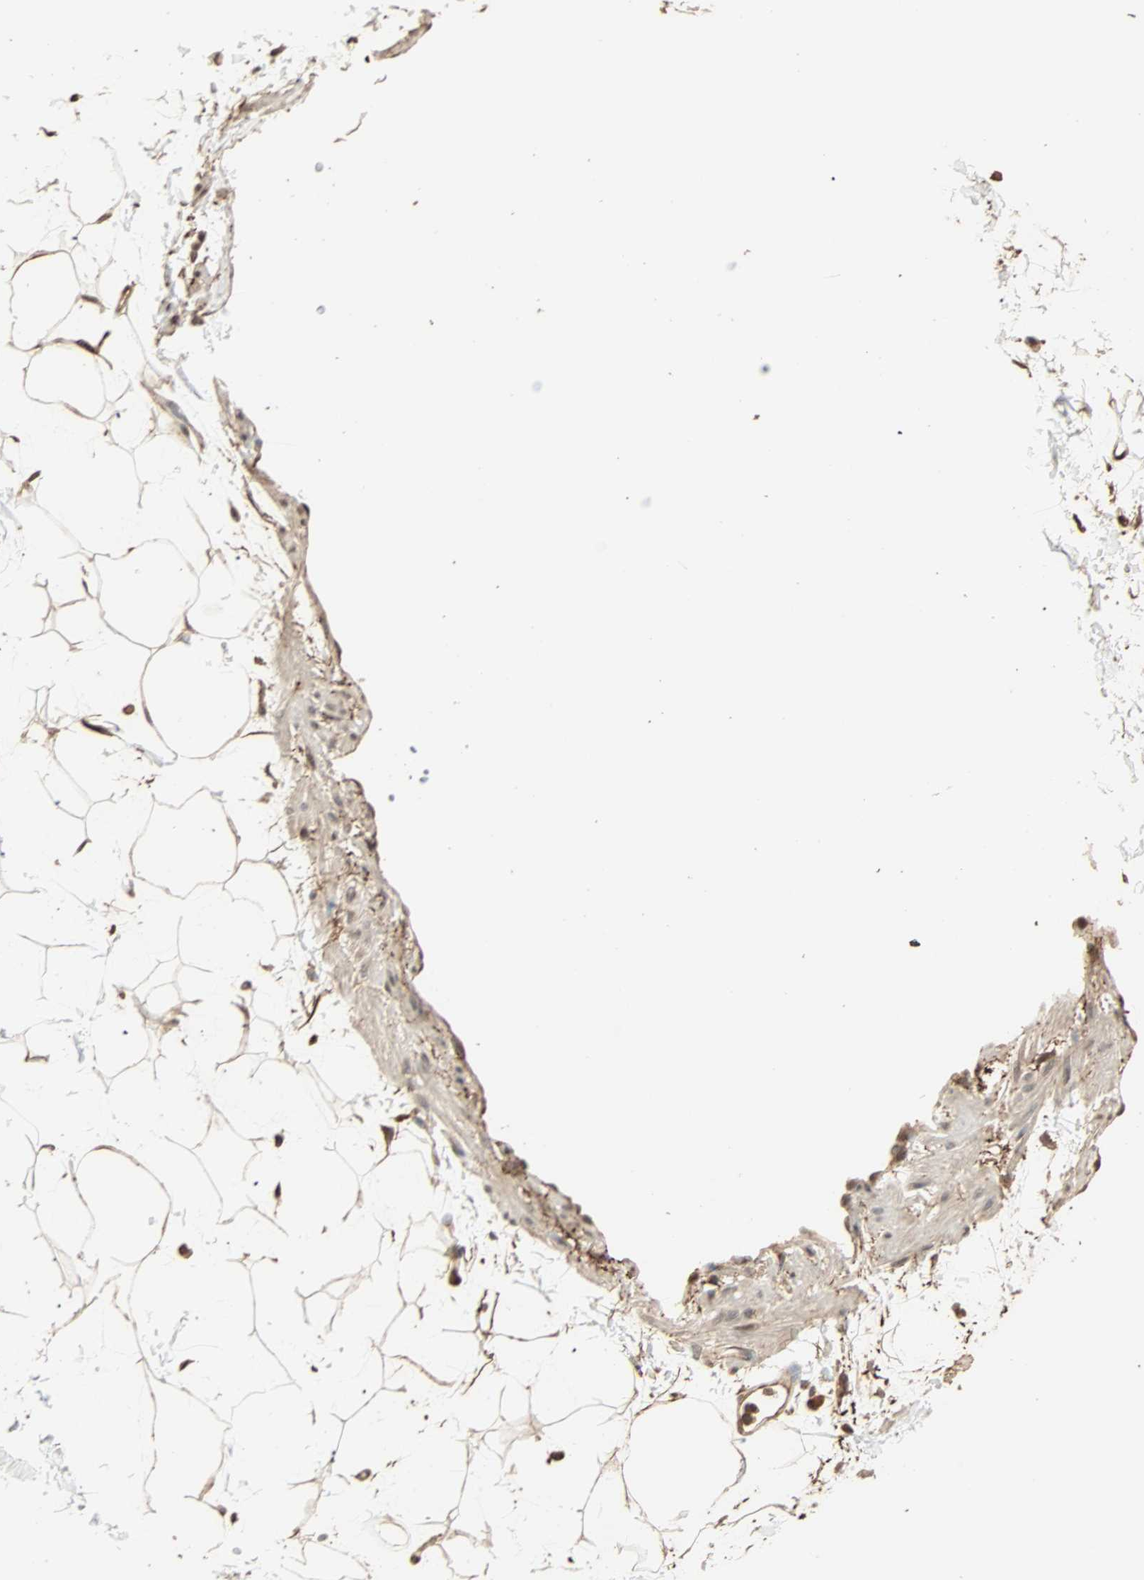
{"staining": {"intensity": "moderate", "quantity": ">75%", "location": "cytoplasmic/membranous"}, "tissue": "adipose tissue", "cell_type": "Adipocytes", "image_type": "normal", "snomed": [{"axis": "morphology", "description": "Normal tissue, NOS"}, {"axis": "topography", "description": "Soft tissue"}], "caption": "Brown immunohistochemical staining in unremarkable human adipose tissue shows moderate cytoplasmic/membranous staining in approximately >75% of adipocytes.", "gene": "CALCRL", "patient": {"sex": "male", "age": 72}}